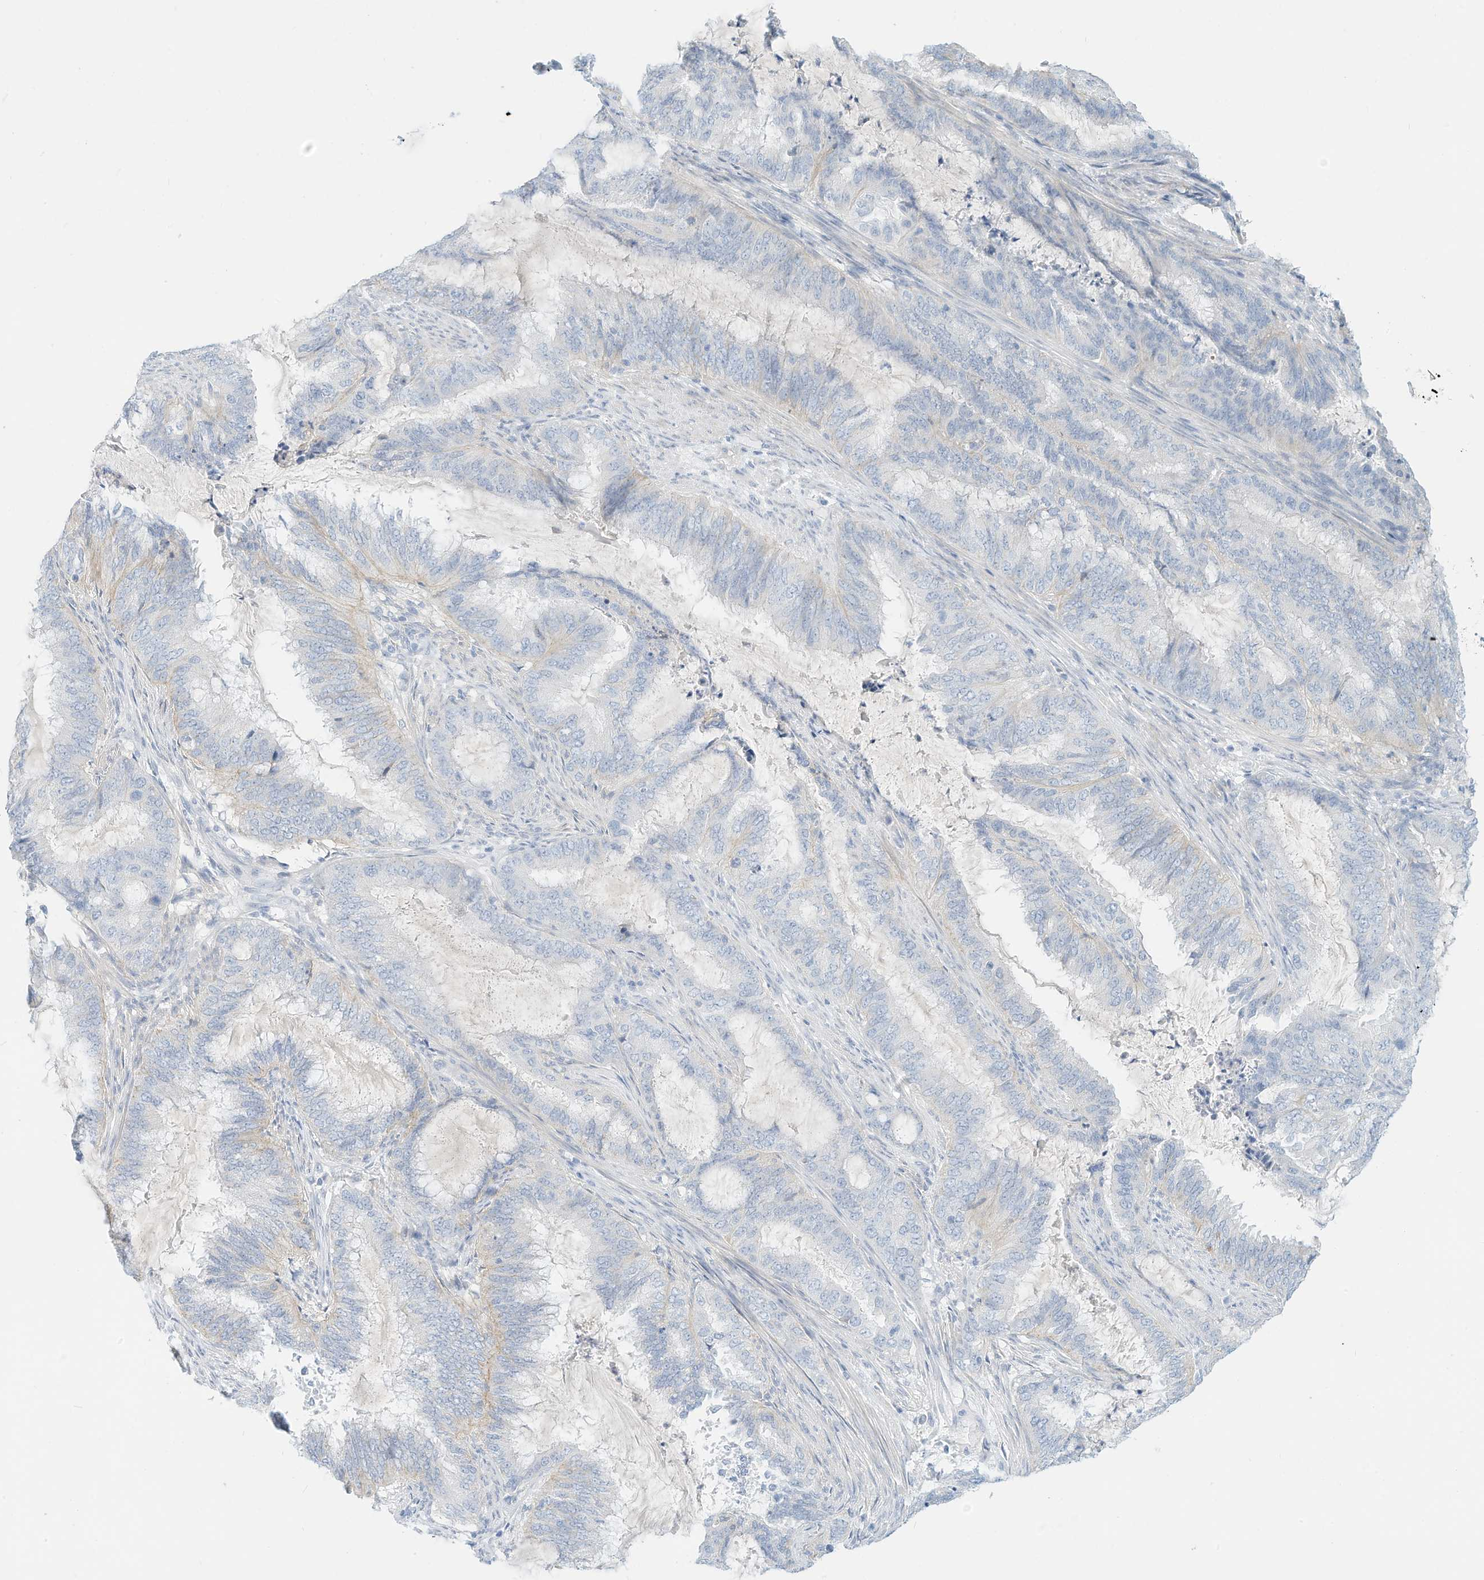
{"staining": {"intensity": "negative", "quantity": "none", "location": "none"}, "tissue": "endometrial cancer", "cell_type": "Tumor cells", "image_type": "cancer", "snomed": [{"axis": "morphology", "description": "Adenocarcinoma, NOS"}, {"axis": "topography", "description": "Endometrium"}], "caption": "Human adenocarcinoma (endometrial) stained for a protein using immunohistochemistry demonstrates no expression in tumor cells.", "gene": "SPOCD1", "patient": {"sex": "female", "age": 51}}